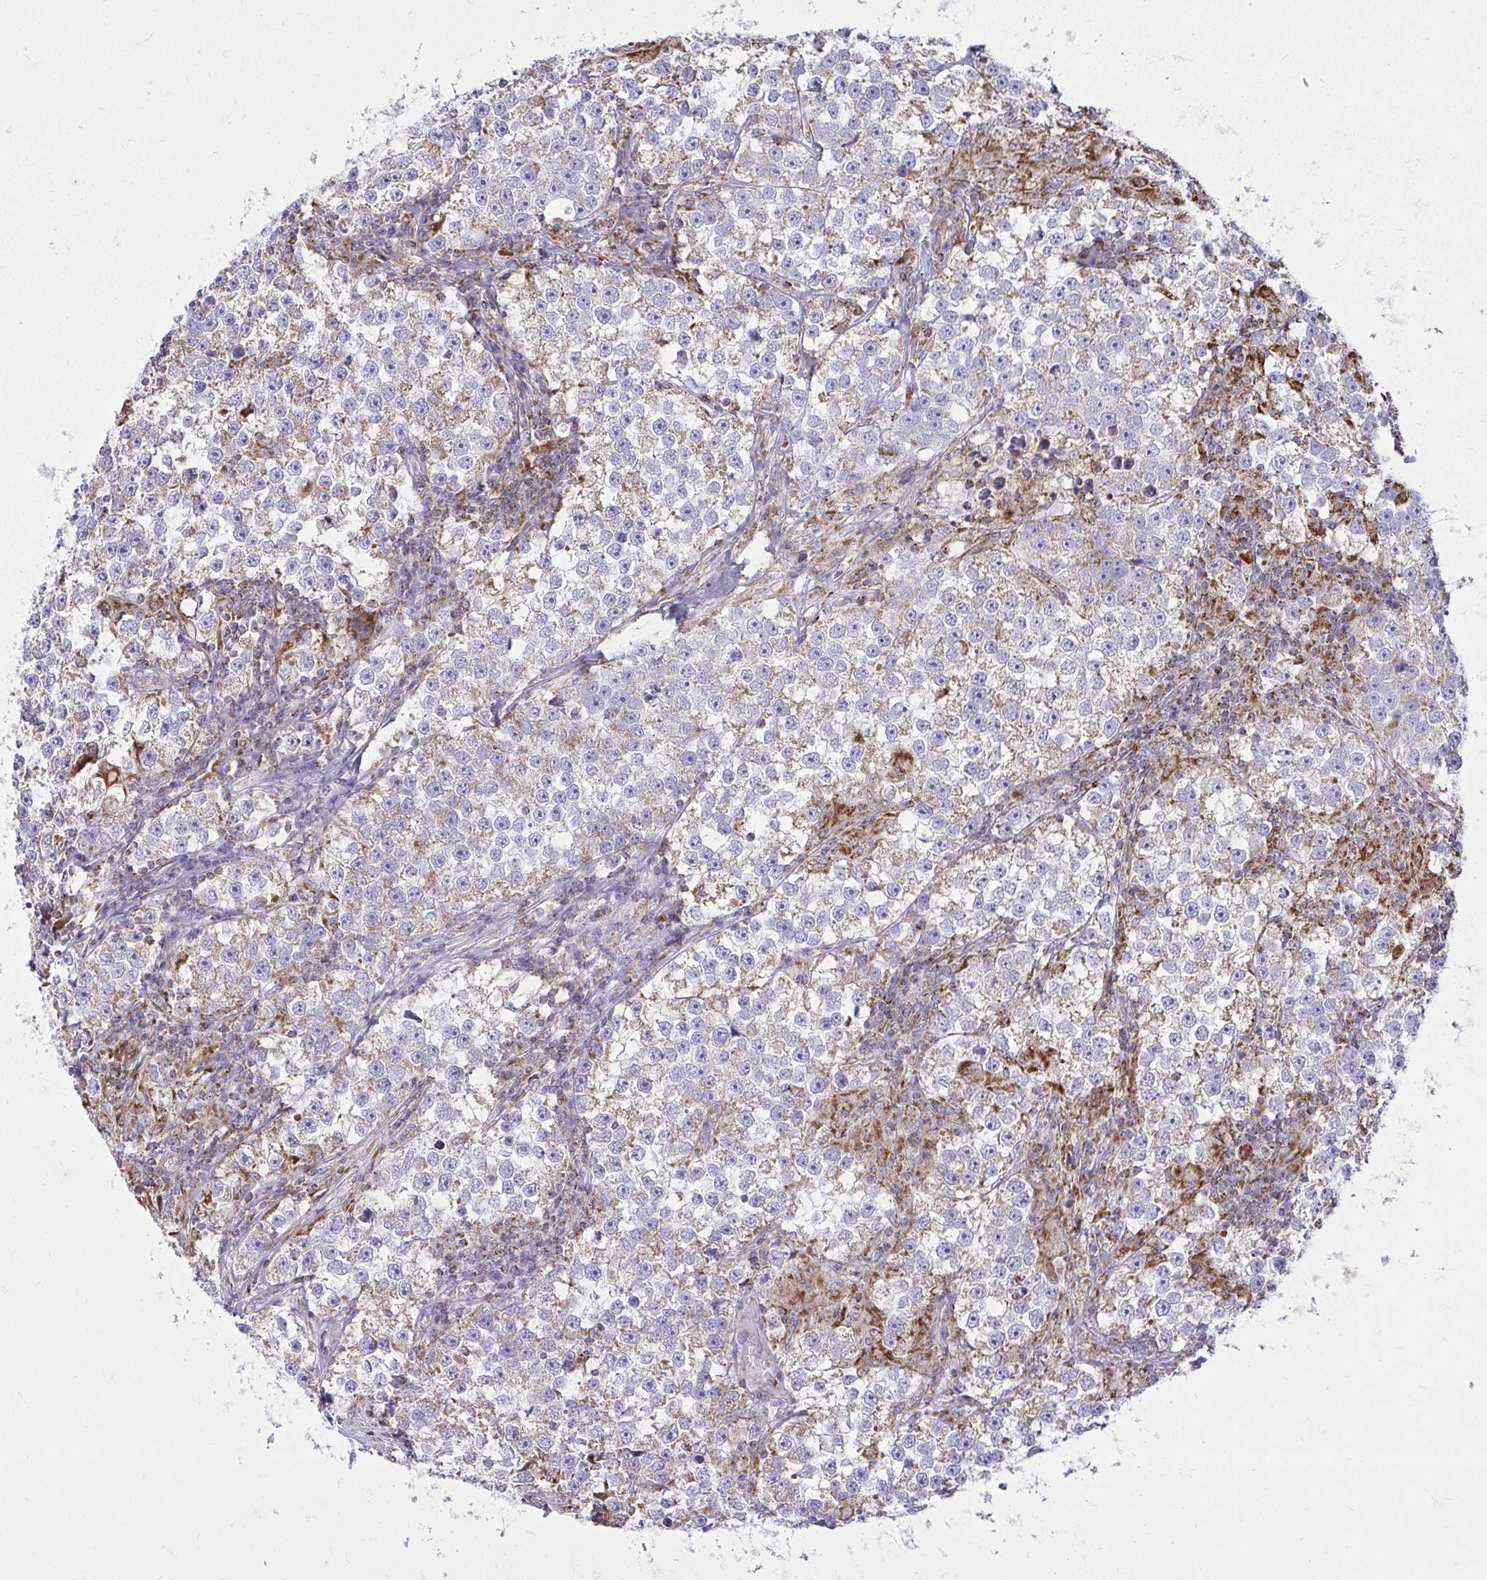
{"staining": {"intensity": "weak", "quantity": "<25%", "location": "cytoplasmic/membranous"}, "tissue": "testis cancer", "cell_type": "Tumor cells", "image_type": "cancer", "snomed": [{"axis": "morphology", "description": "Seminoma, NOS"}, {"axis": "topography", "description": "Testis"}], "caption": "This photomicrograph is of testis seminoma stained with immunohistochemistry (IHC) to label a protein in brown with the nuclei are counter-stained blue. There is no positivity in tumor cells.", "gene": "SPTBN2", "patient": {"sex": "male", "age": 46}}